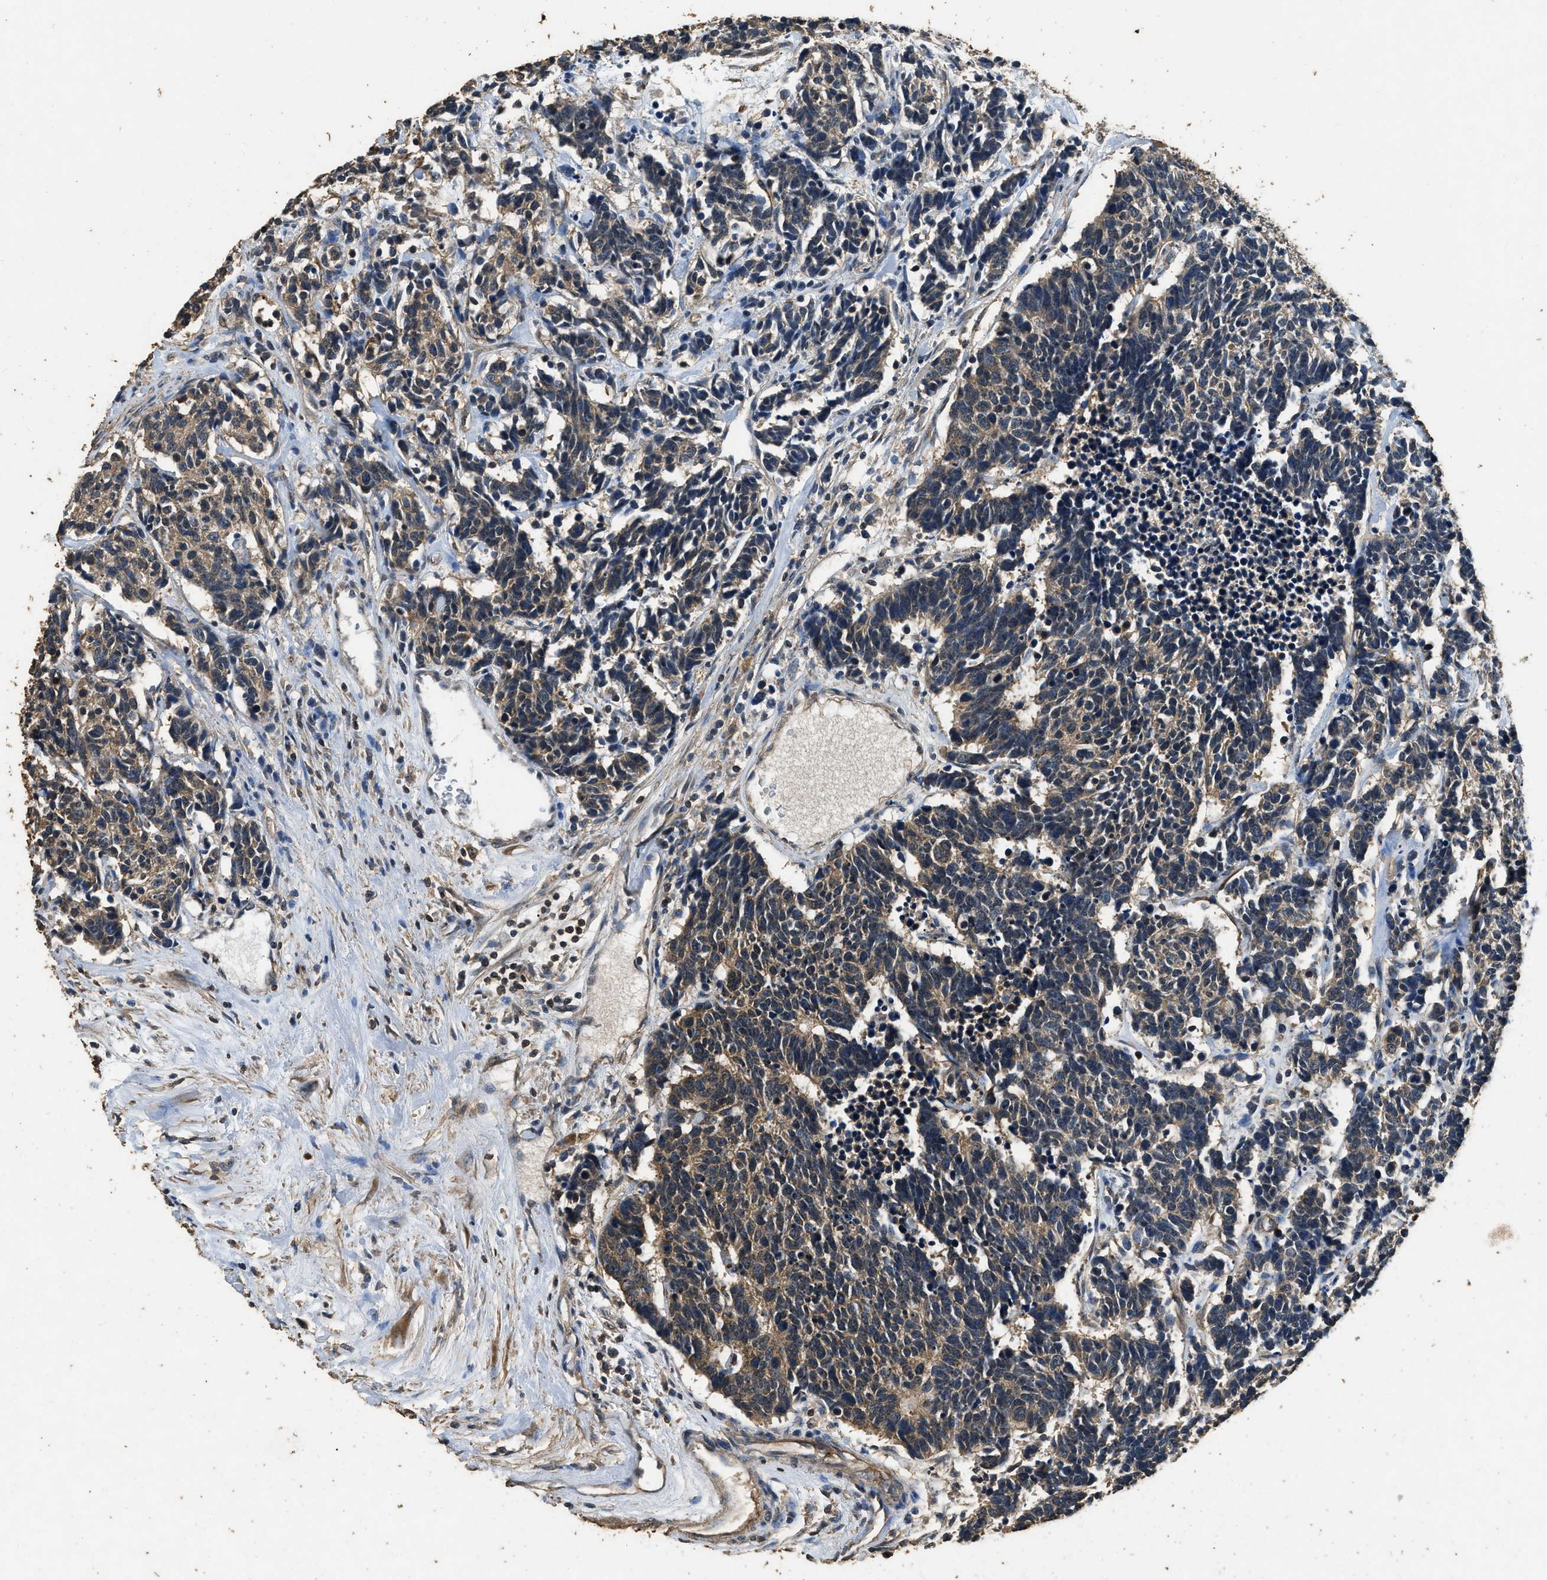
{"staining": {"intensity": "weak", "quantity": "25%-75%", "location": "cytoplasmic/membranous"}, "tissue": "carcinoid", "cell_type": "Tumor cells", "image_type": "cancer", "snomed": [{"axis": "morphology", "description": "Carcinoma, NOS"}, {"axis": "morphology", "description": "Carcinoid, malignant, NOS"}, {"axis": "topography", "description": "Urinary bladder"}], "caption": "Tumor cells demonstrate low levels of weak cytoplasmic/membranous positivity in approximately 25%-75% of cells in human carcinoid.", "gene": "MIB1", "patient": {"sex": "male", "age": 57}}